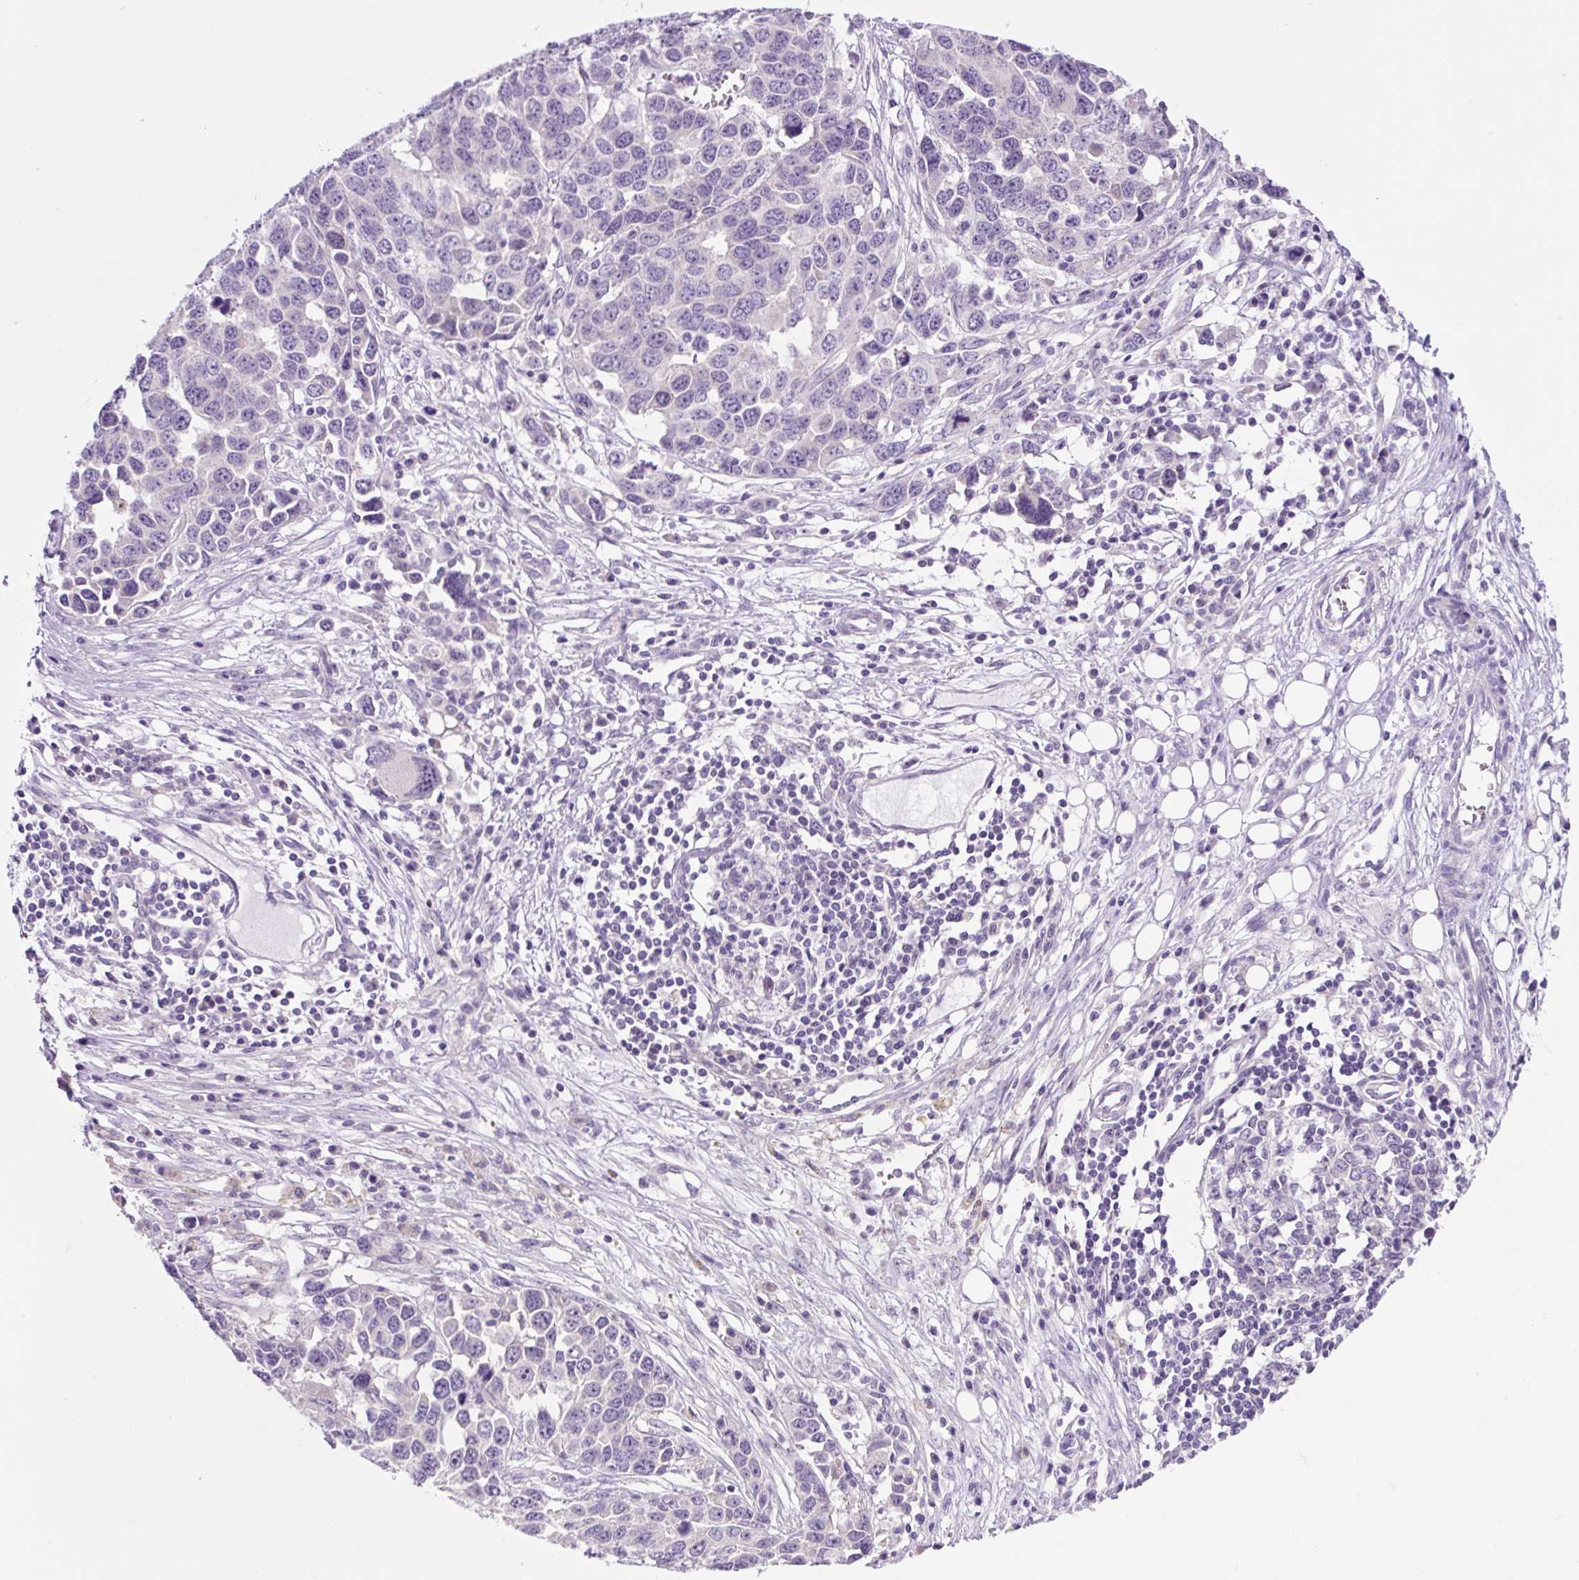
{"staining": {"intensity": "negative", "quantity": "none", "location": "none"}, "tissue": "ovarian cancer", "cell_type": "Tumor cells", "image_type": "cancer", "snomed": [{"axis": "morphology", "description": "Cystadenocarcinoma, serous, NOS"}, {"axis": "topography", "description": "Ovary"}], "caption": "DAB immunohistochemical staining of ovarian cancer (serous cystadenocarcinoma) shows no significant staining in tumor cells. (Brightfield microscopy of DAB (3,3'-diaminobenzidine) immunohistochemistry at high magnification).", "gene": "OGDHL", "patient": {"sex": "female", "age": 76}}